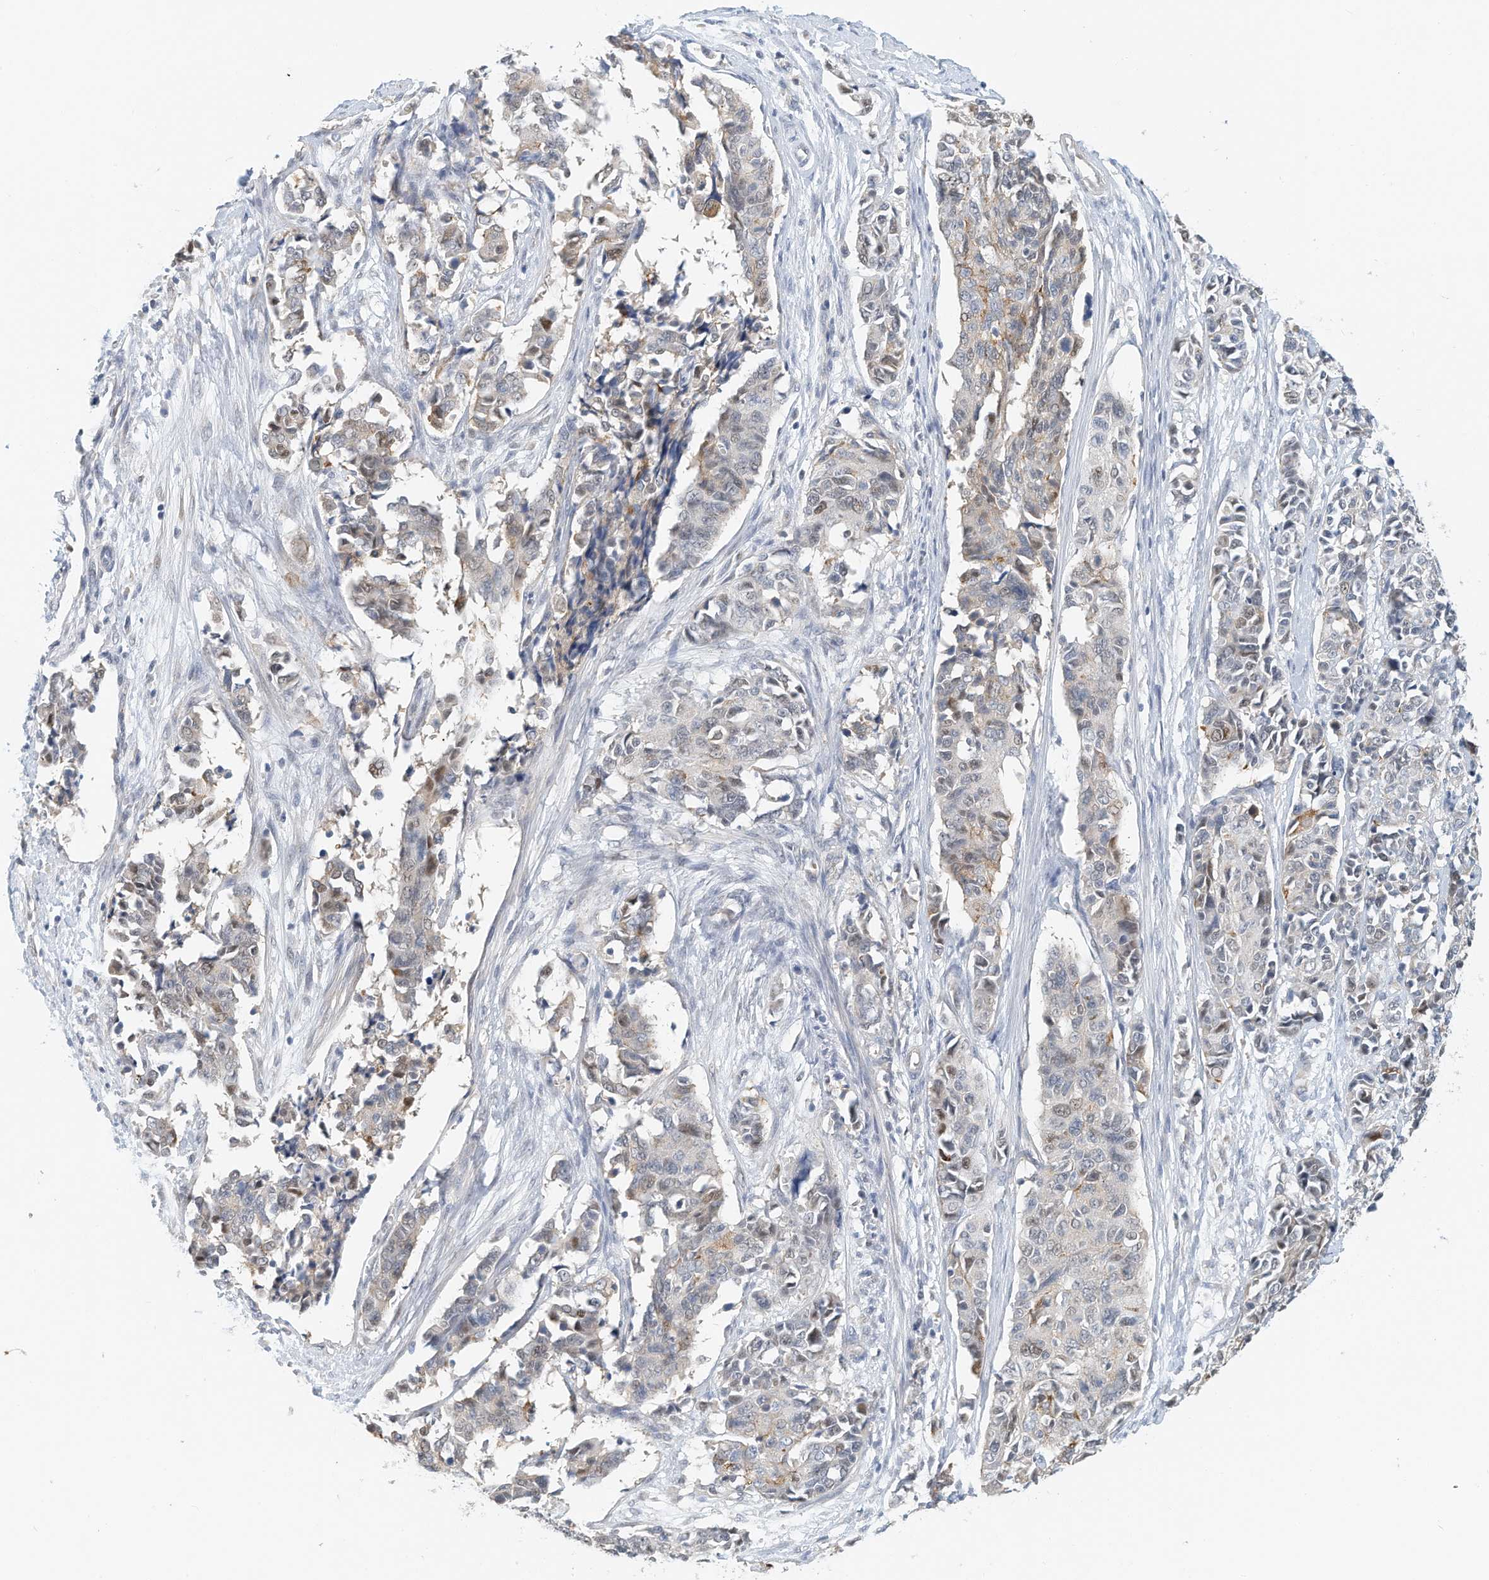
{"staining": {"intensity": "weak", "quantity": "<25%", "location": "nuclear"}, "tissue": "cervical cancer", "cell_type": "Tumor cells", "image_type": "cancer", "snomed": [{"axis": "morphology", "description": "Normal tissue, NOS"}, {"axis": "morphology", "description": "Squamous cell carcinoma, NOS"}, {"axis": "topography", "description": "Cervix"}], "caption": "A micrograph of human squamous cell carcinoma (cervical) is negative for staining in tumor cells.", "gene": "ARHGAP28", "patient": {"sex": "female", "age": 35}}